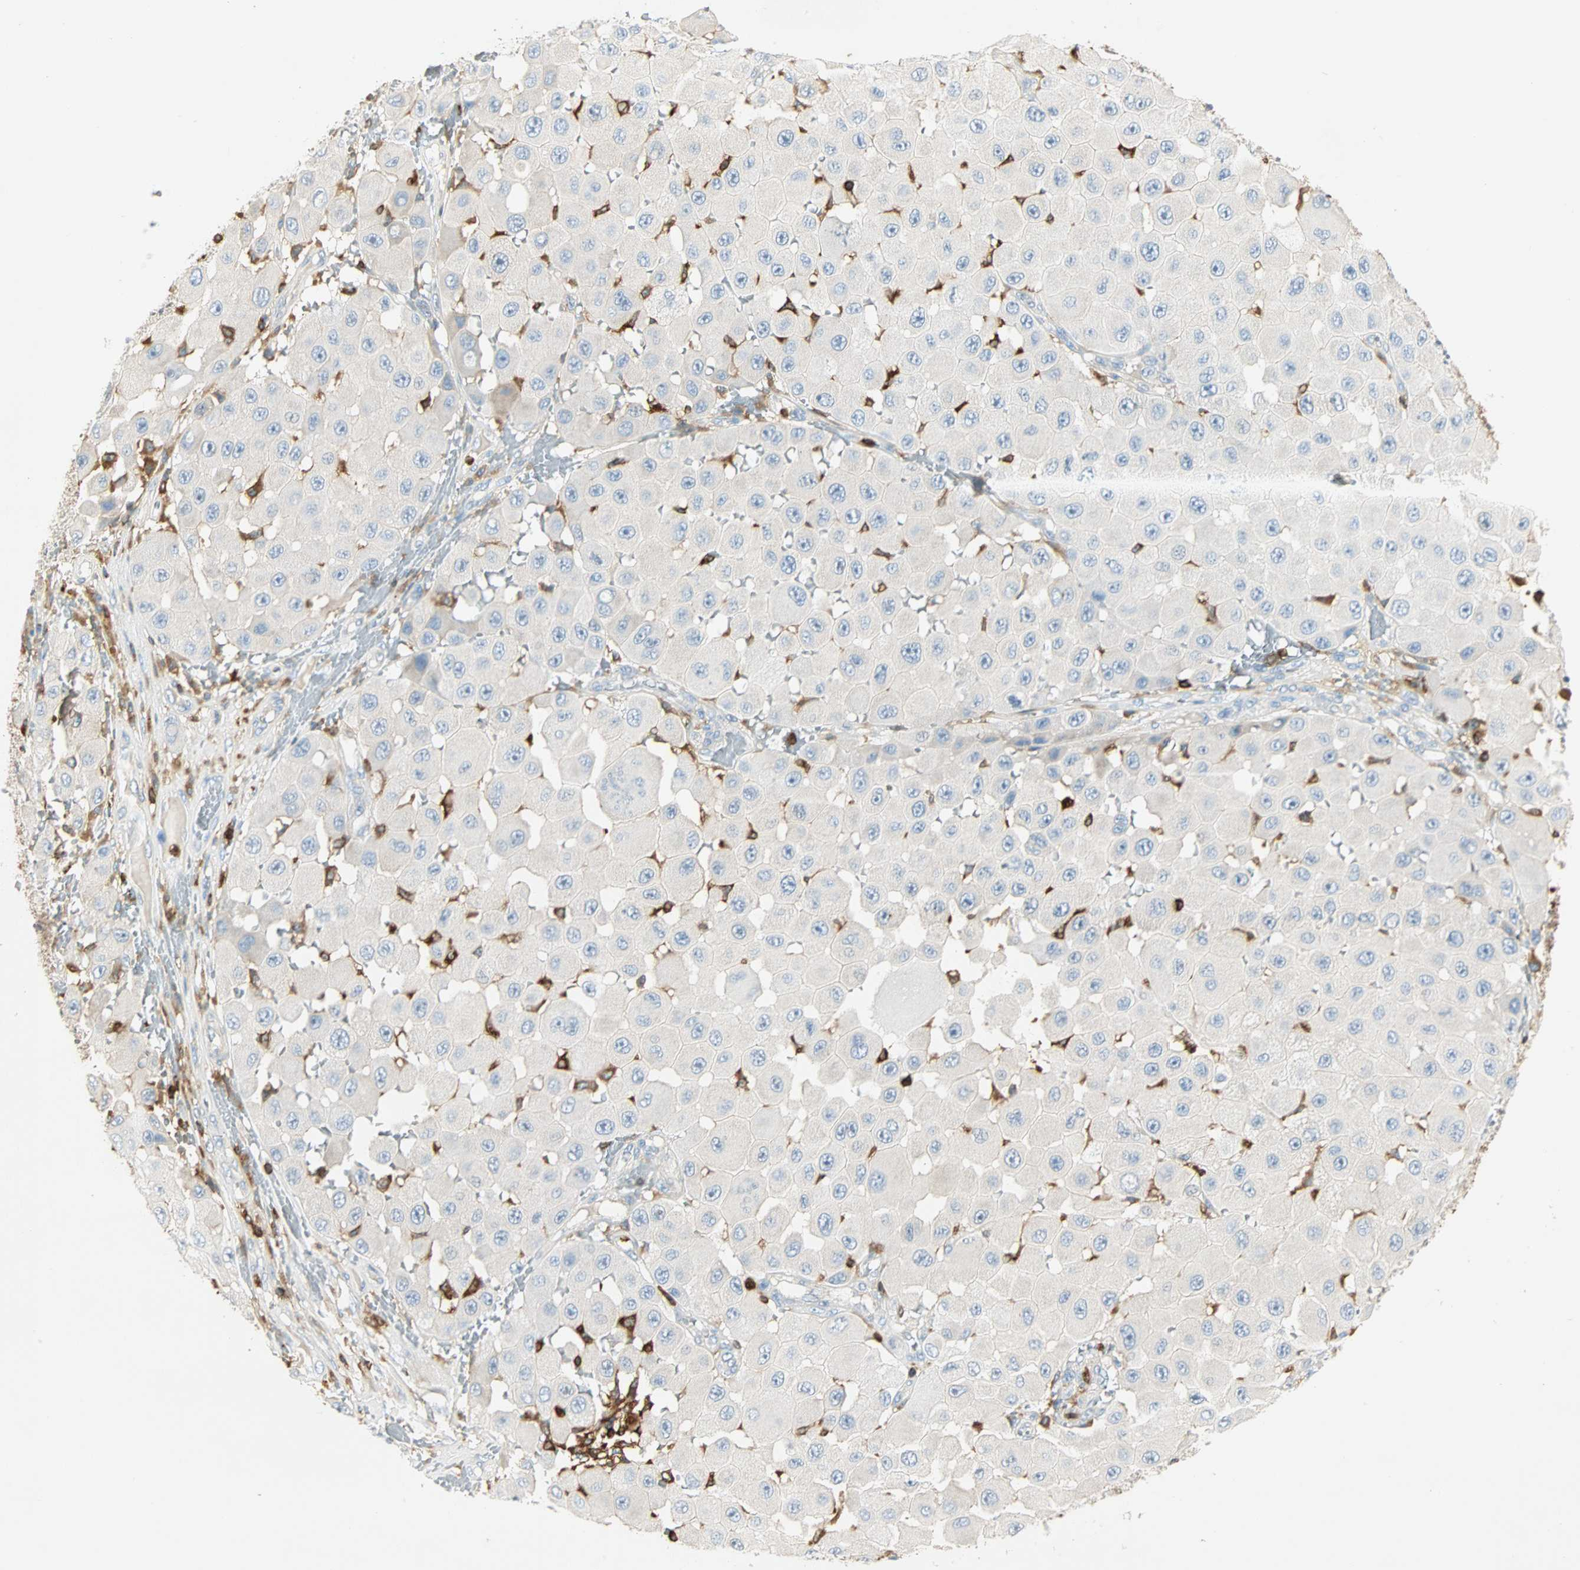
{"staining": {"intensity": "negative", "quantity": "none", "location": "none"}, "tissue": "melanoma", "cell_type": "Tumor cells", "image_type": "cancer", "snomed": [{"axis": "morphology", "description": "Malignant melanoma, NOS"}, {"axis": "topography", "description": "Skin"}], "caption": "Tumor cells are negative for brown protein staining in melanoma.", "gene": "FMNL1", "patient": {"sex": "female", "age": 81}}